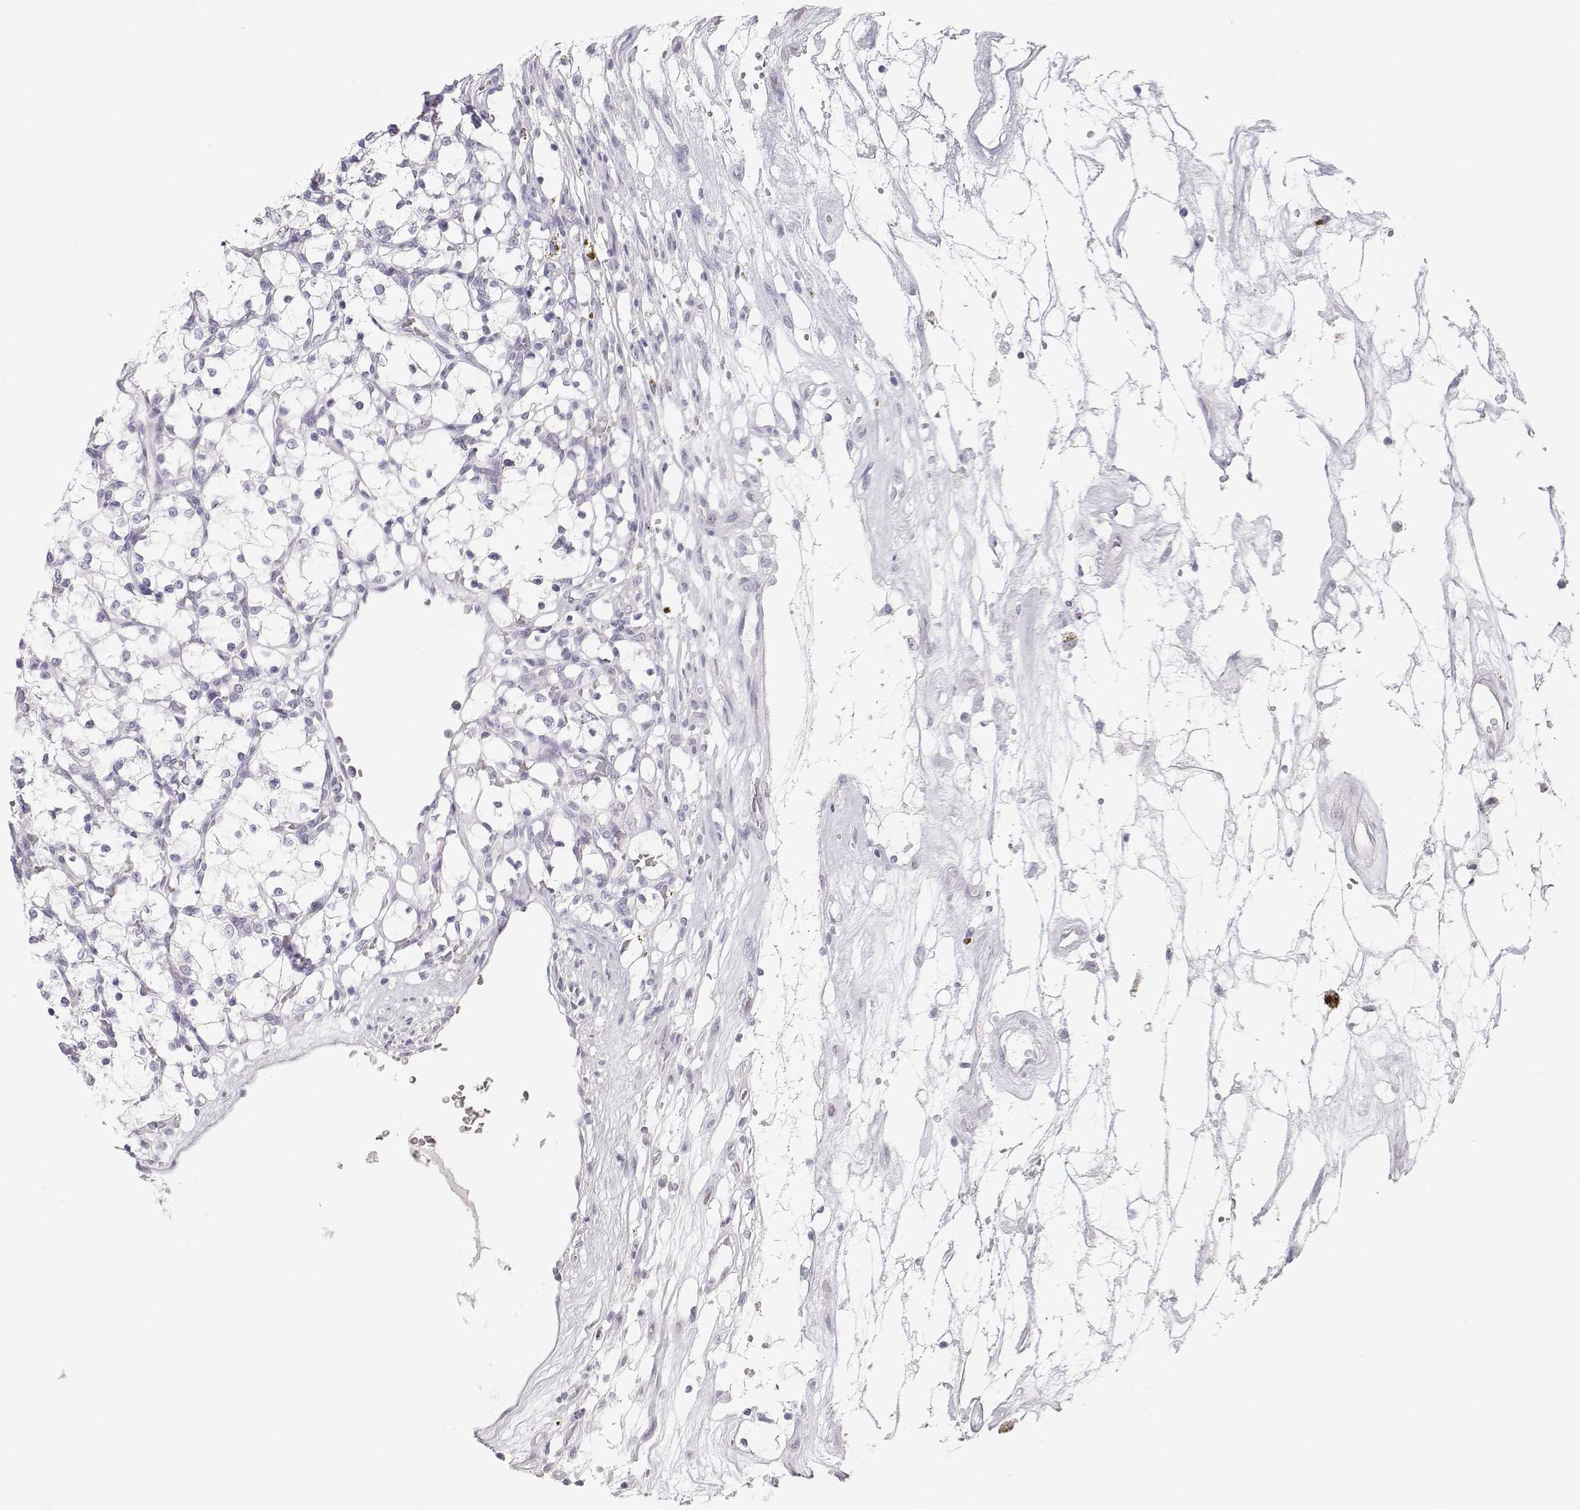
{"staining": {"intensity": "negative", "quantity": "none", "location": "none"}, "tissue": "renal cancer", "cell_type": "Tumor cells", "image_type": "cancer", "snomed": [{"axis": "morphology", "description": "Adenocarcinoma, NOS"}, {"axis": "topography", "description": "Kidney"}], "caption": "This is an IHC histopathology image of human renal cancer. There is no positivity in tumor cells.", "gene": "SFTPB", "patient": {"sex": "female", "age": 69}}